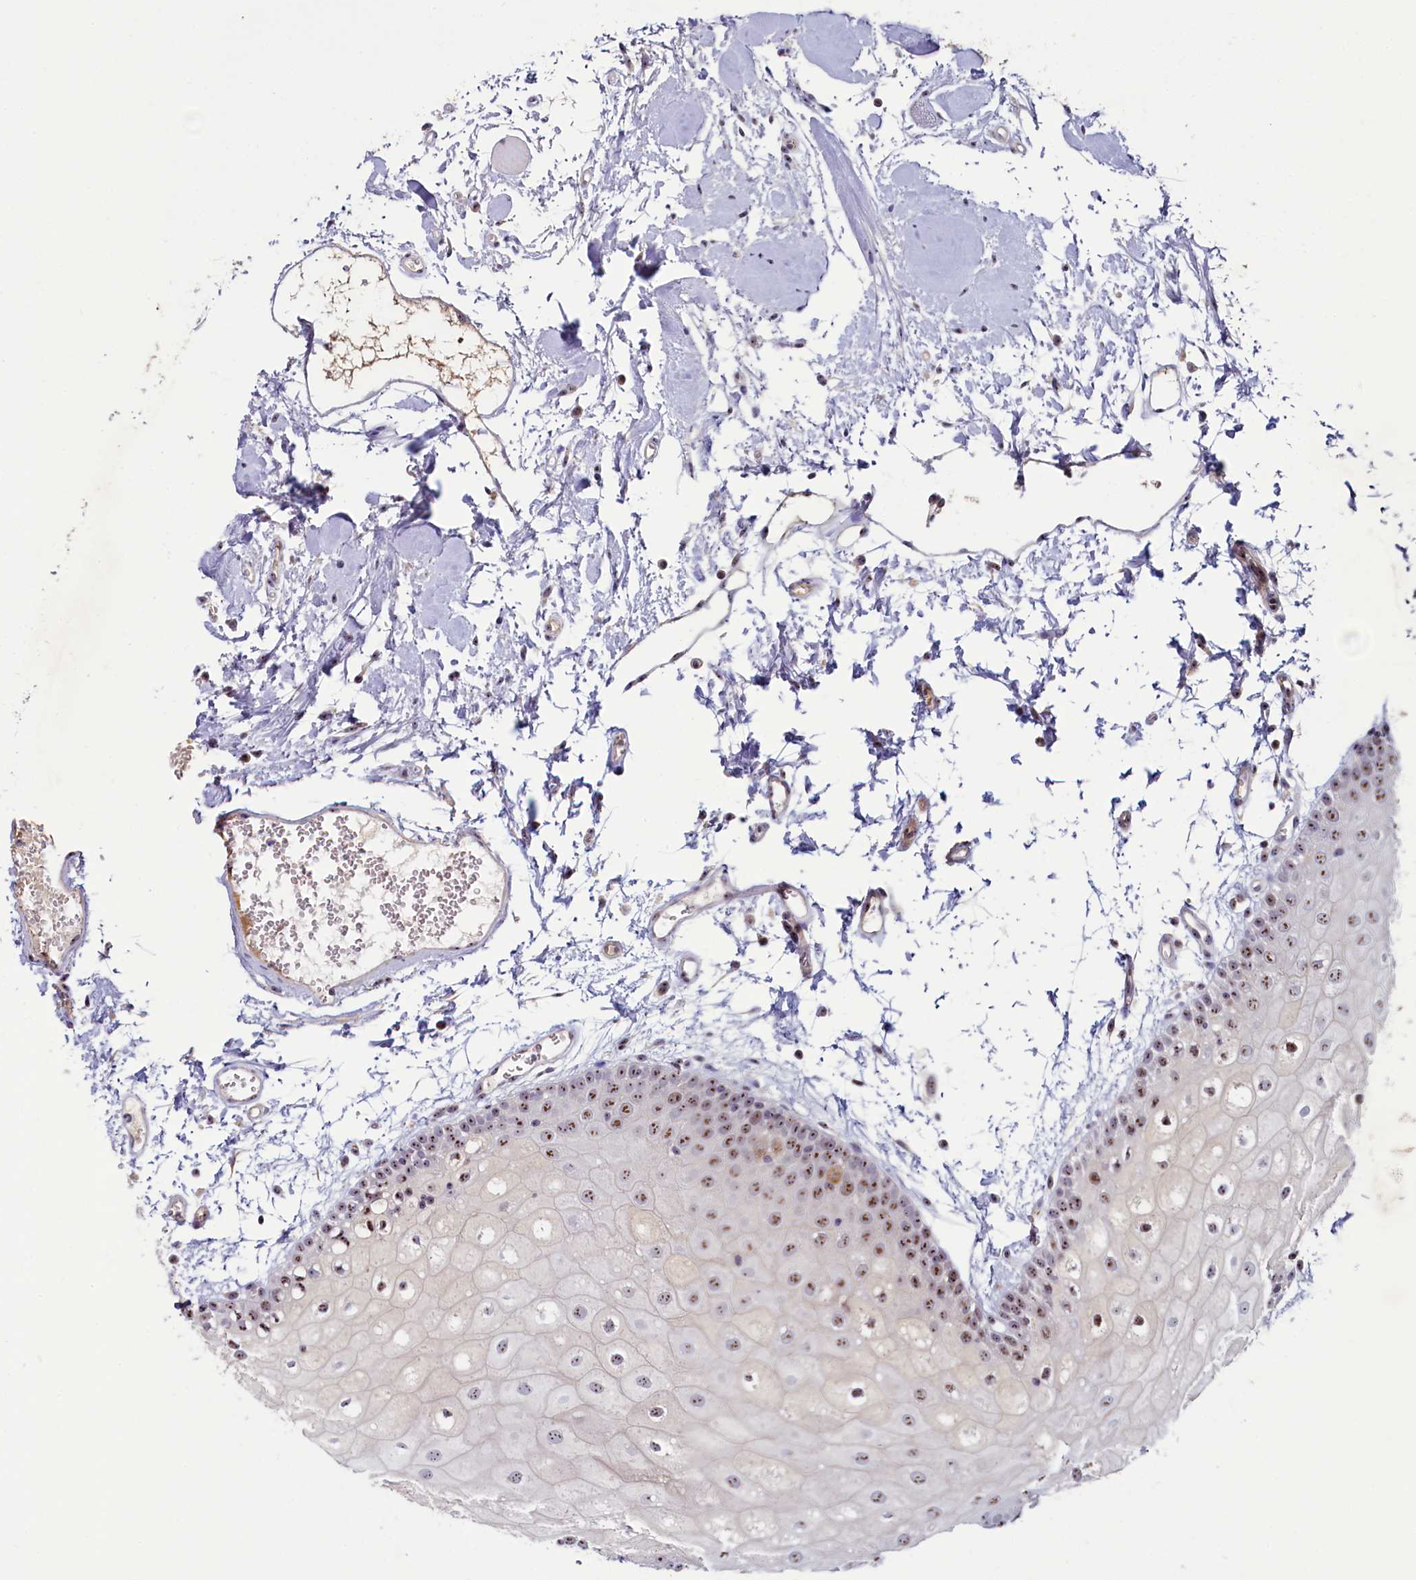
{"staining": {"intensity": "moderate", "quantity": ">75%", "location": "nuclear"}, "tissue": "oral mucosa", "cell_type": "Squamous epithelial cells", "image_type": "normal", "snomed": [{"axis": "morphology", "description": "Normal tissue, NOS"}, {"axis": "topography", "description": "Oral tissue"}, {"axis": "topography", "description": "Tounge, NOS"}], "caption": "Moderate nuclear positivity is present in approximately >75% of squamous epithelial cells in unremarkable oral mucosa.", "gene": "TCOF1", "patient": {"sex": "female", "age": 73}}